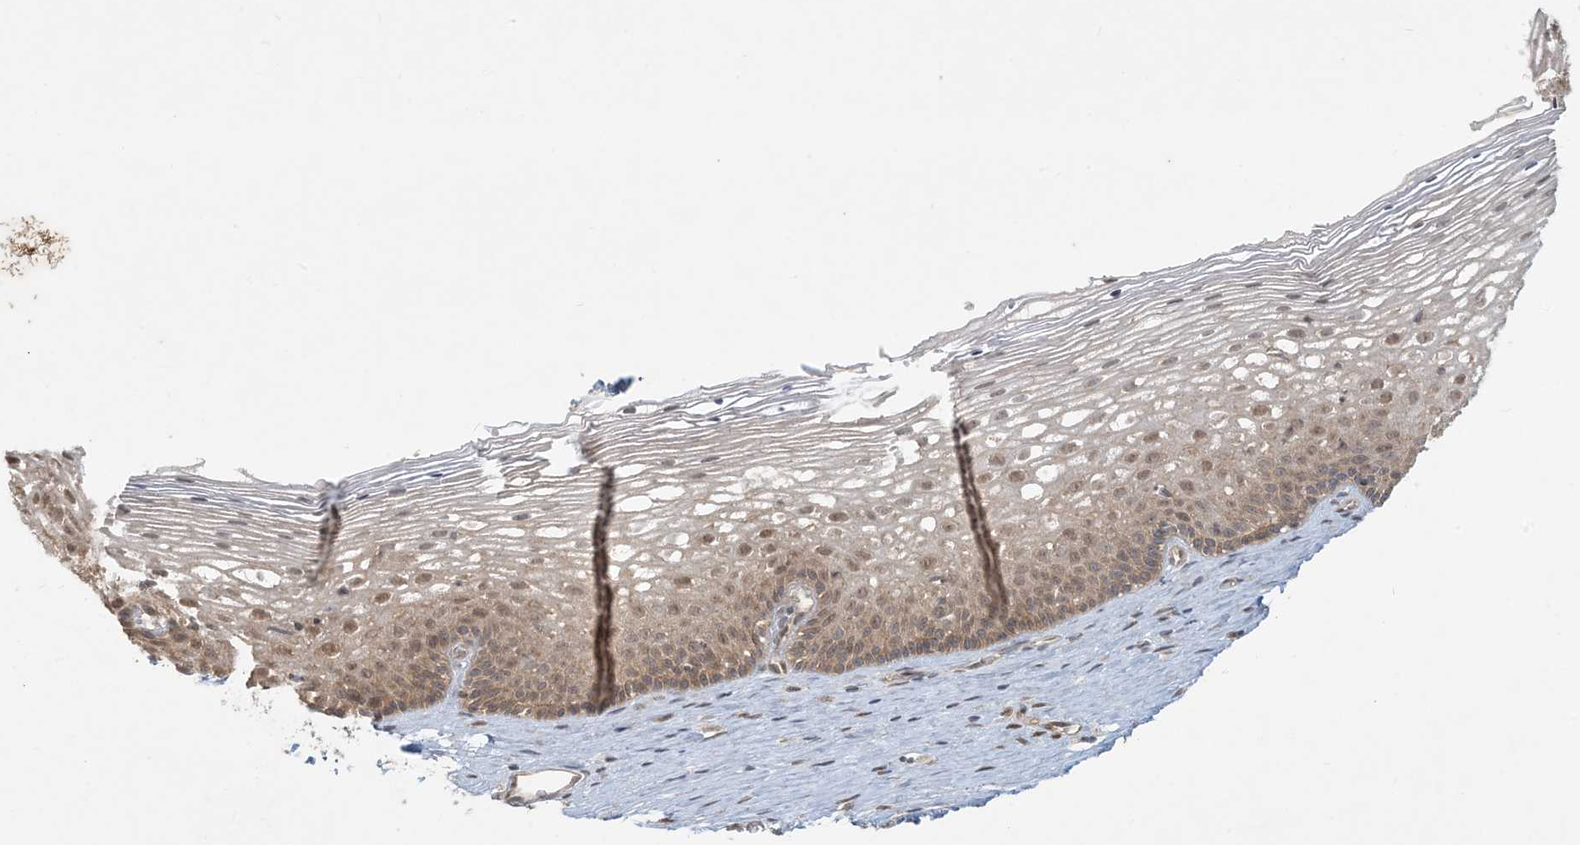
{"staining": {"intensity": "weak", "quantity": ">75%", "location": "cytoplasmic/membranous"}, "tissue": "cervix", "cell_type": "Glandular cells", "image_type": "normal", "snomed": [{"axis": "morphology", "description": "Normal tissue, NOS"}, {"axis": "topography", "description": "Cervix"}], "caption": "Protein staining exhibits weak cytoplasmic/membranous staining in approximately >75% of glandular cells in benign cervix. The staining was performed using DAB, with brown indicating positive protein expression. Nuclei are stained blue with hematoxylin.", "gene": "BCORL1", "patient": {"sex": "female", "age": 33}}